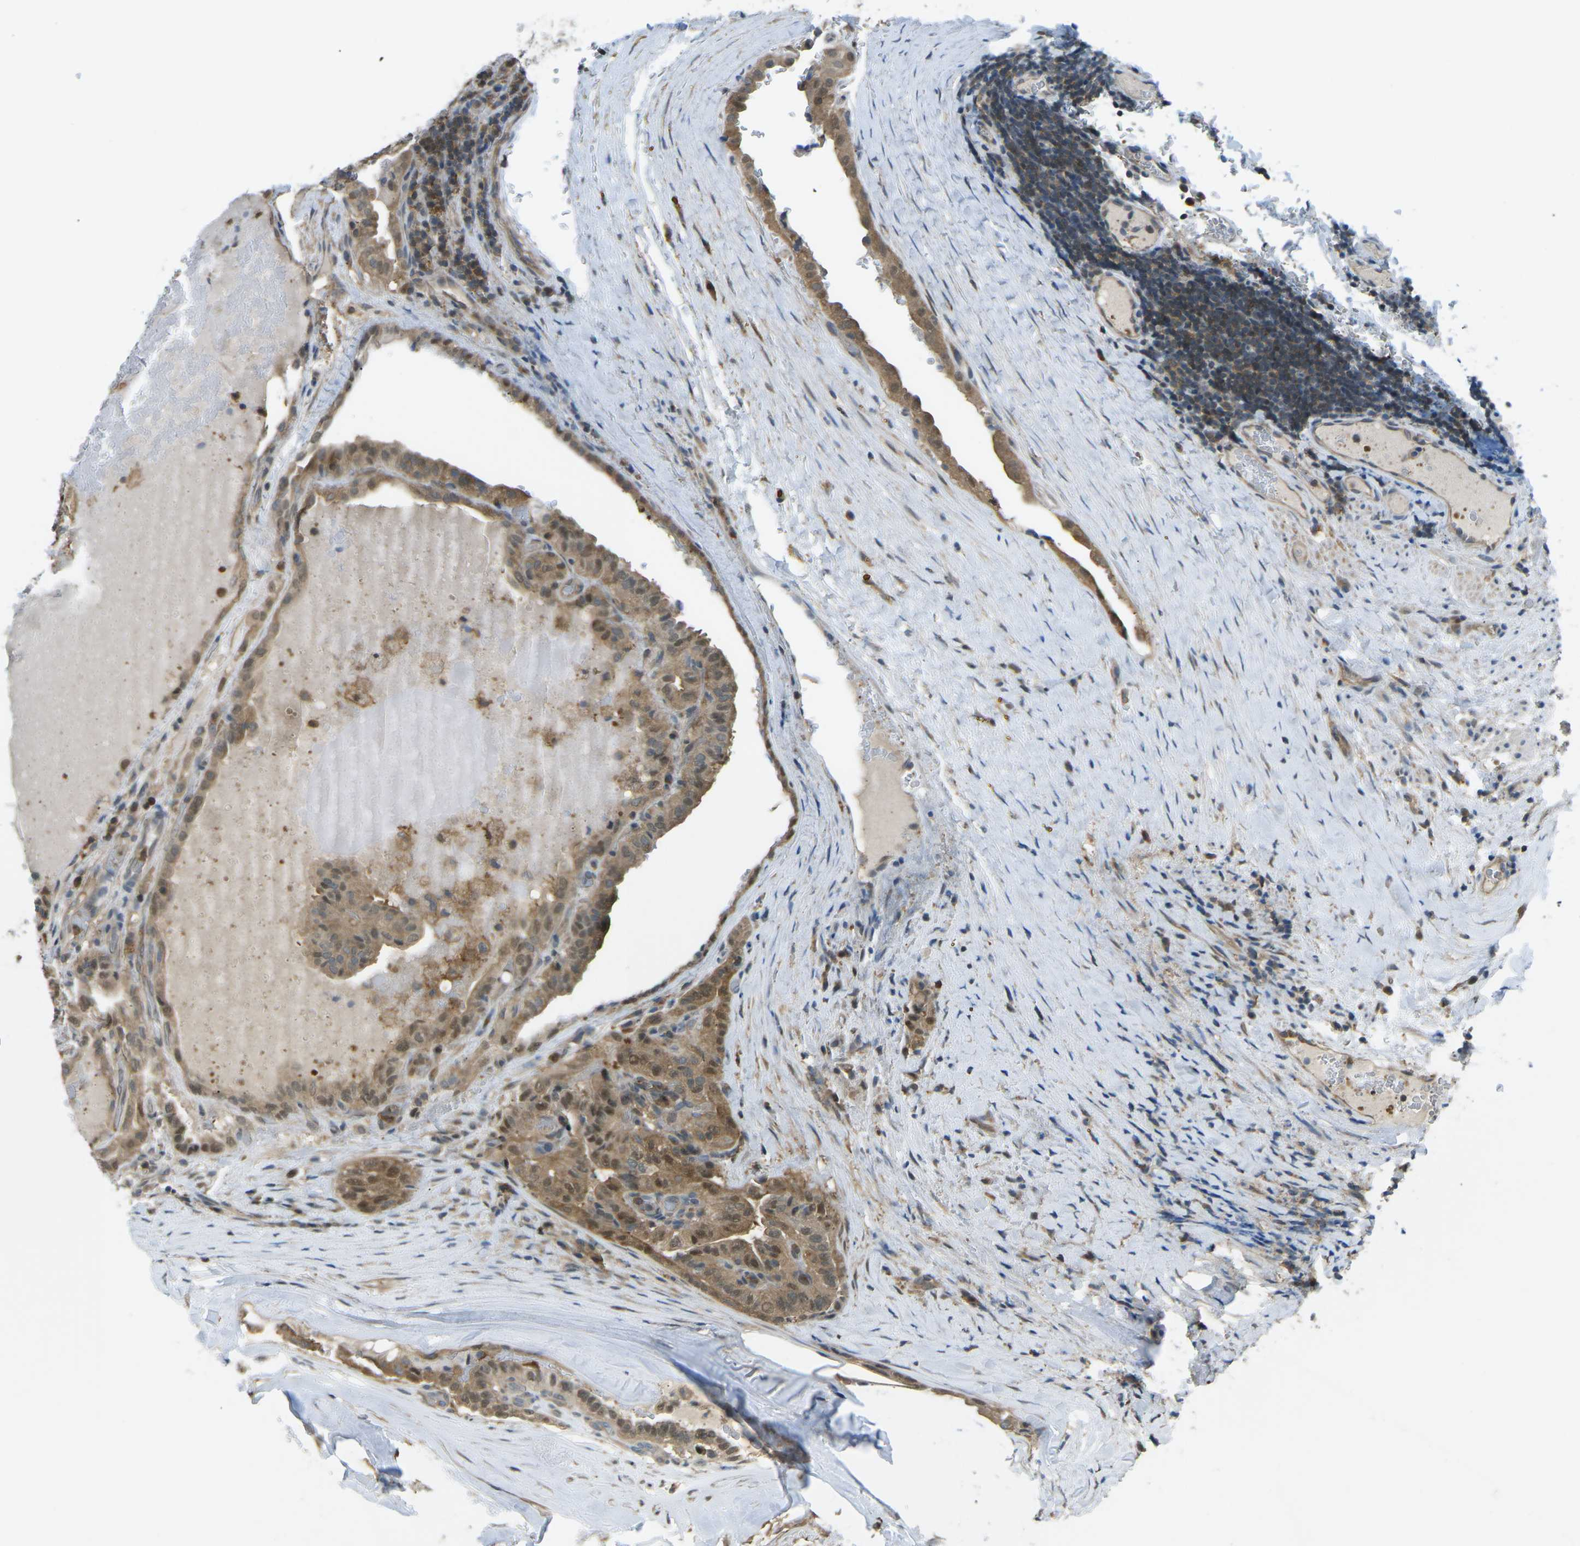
{"staining": {"intensity": "moderate", "quantity": ">75%", "location": "cytoplasmic/membranous"}, "tissue": "thyroid cancer", "cell_type": "Tumor cells", "image_type": "cancer", "snomed": [{"axis": "morphology", "description": "Papillary adenocarcinoma, NOS"}, {"axis": "topography", "description": "Thyroid gland"}], "caption": "IHC image of neoplastic tissue: human thyroid cancer (papillary adenocarcinoma) stained using IHC exhibits medium levels of moderate protein expression localized specifically in the cytoplasmic/membranous of tumor cells, appearing as a cytoplasmic/membranous brown color.", "gene": "PIEZO2", "patient": {"sex": "male", "age": 77}}